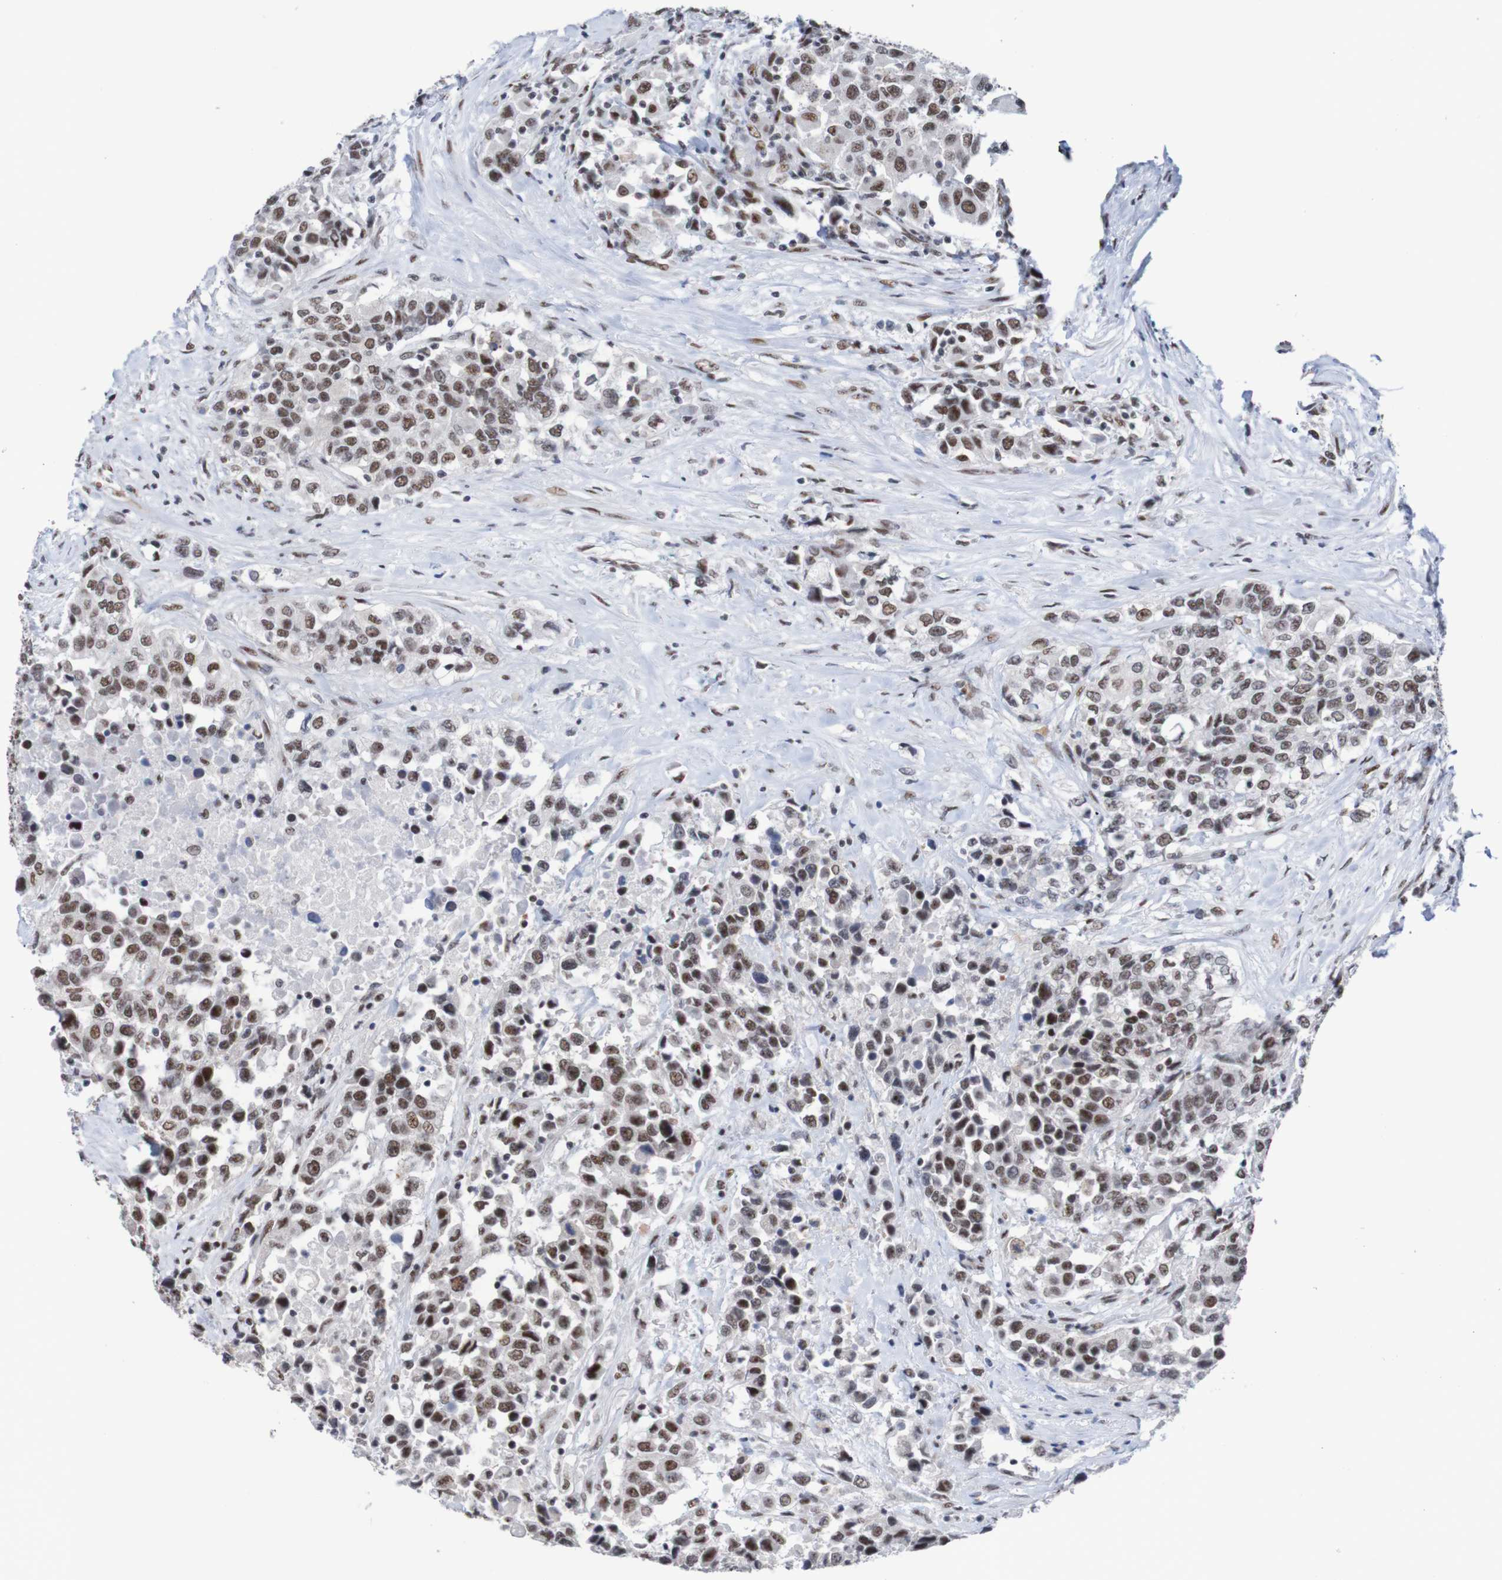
{"staining": {"intensity": "strong", "quantity": "25%-75%", "location": "nuclear"}, "tissue": "urothelial cancer", "cell_type": "Tumor cells", "image_type": "cancer", "snomed": [{"axis": "morphology", "description": "Urothelial carcinoma, High grade"}, {"axis": "topography", "description": "Urinary bladder"}], "caption": "Approximately 25%-75% of tumor cells in human urothelial carcinoma (high-grade) show strong nuclear protein expression as visualized by brown immunohistochemical staining.", "gene": "CDC5L", "patient": {"sex": "female", "age": 80}}